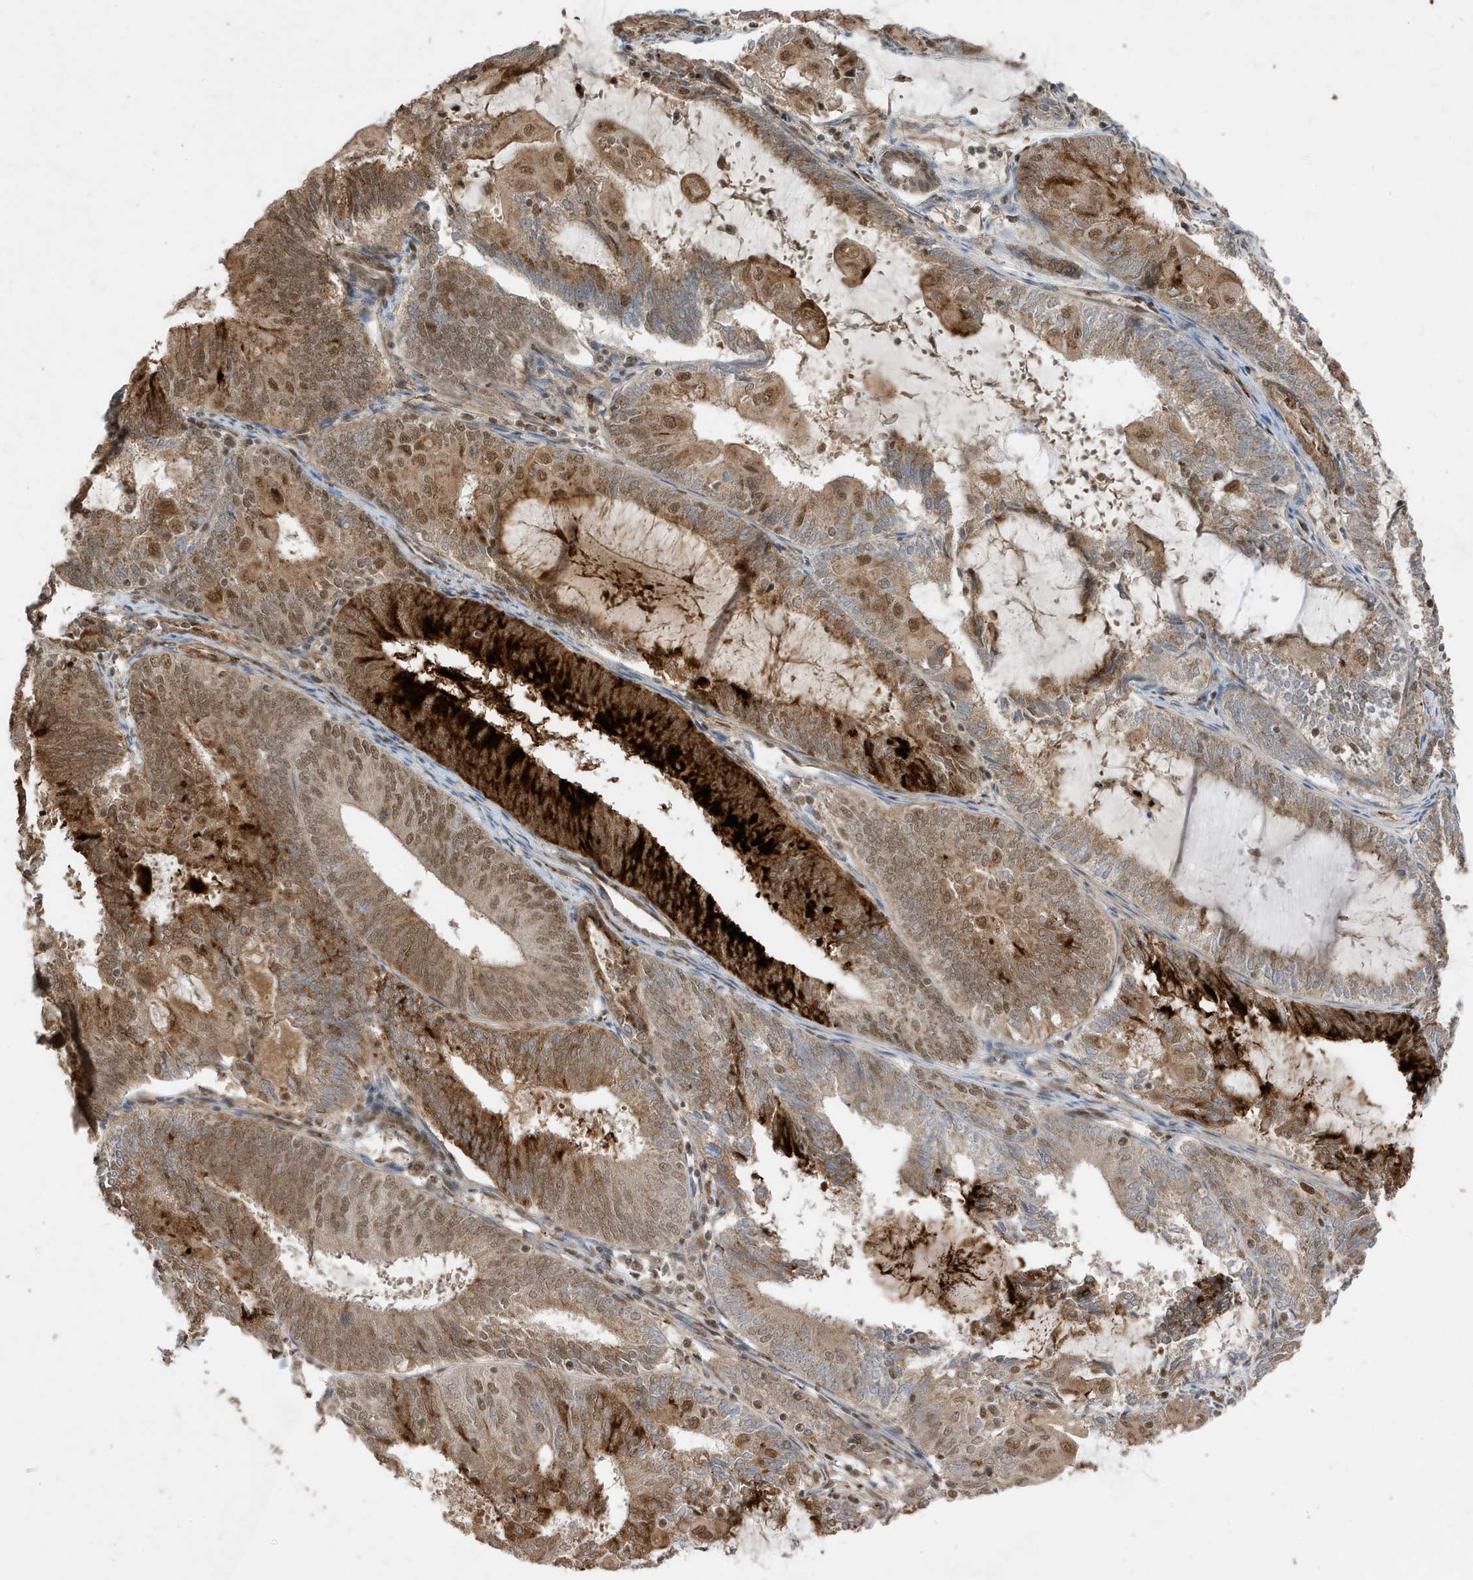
{"staining": {"intensity": "strong", "quantity": "25%-75%", "location": "cytoplasmic/membranous,nuclear"}, "tissue": "endometrial cancer", "cell_type": "Tumor cells", "image_type": "cancer", "snomed": [{"axis": "morphology", "description": "Adenocarcinoma, NOS"}, {"axis": "topography", "description": "Endometrium"}], "caption": "This is an image of immunohistochemistry staining of endometrial cancer, which shows strong expression in the cytoplasmic/membranous and nuclear of tumor cells.", "gene": "MAST3", "patient": {"sex": "female", "age": 81}}